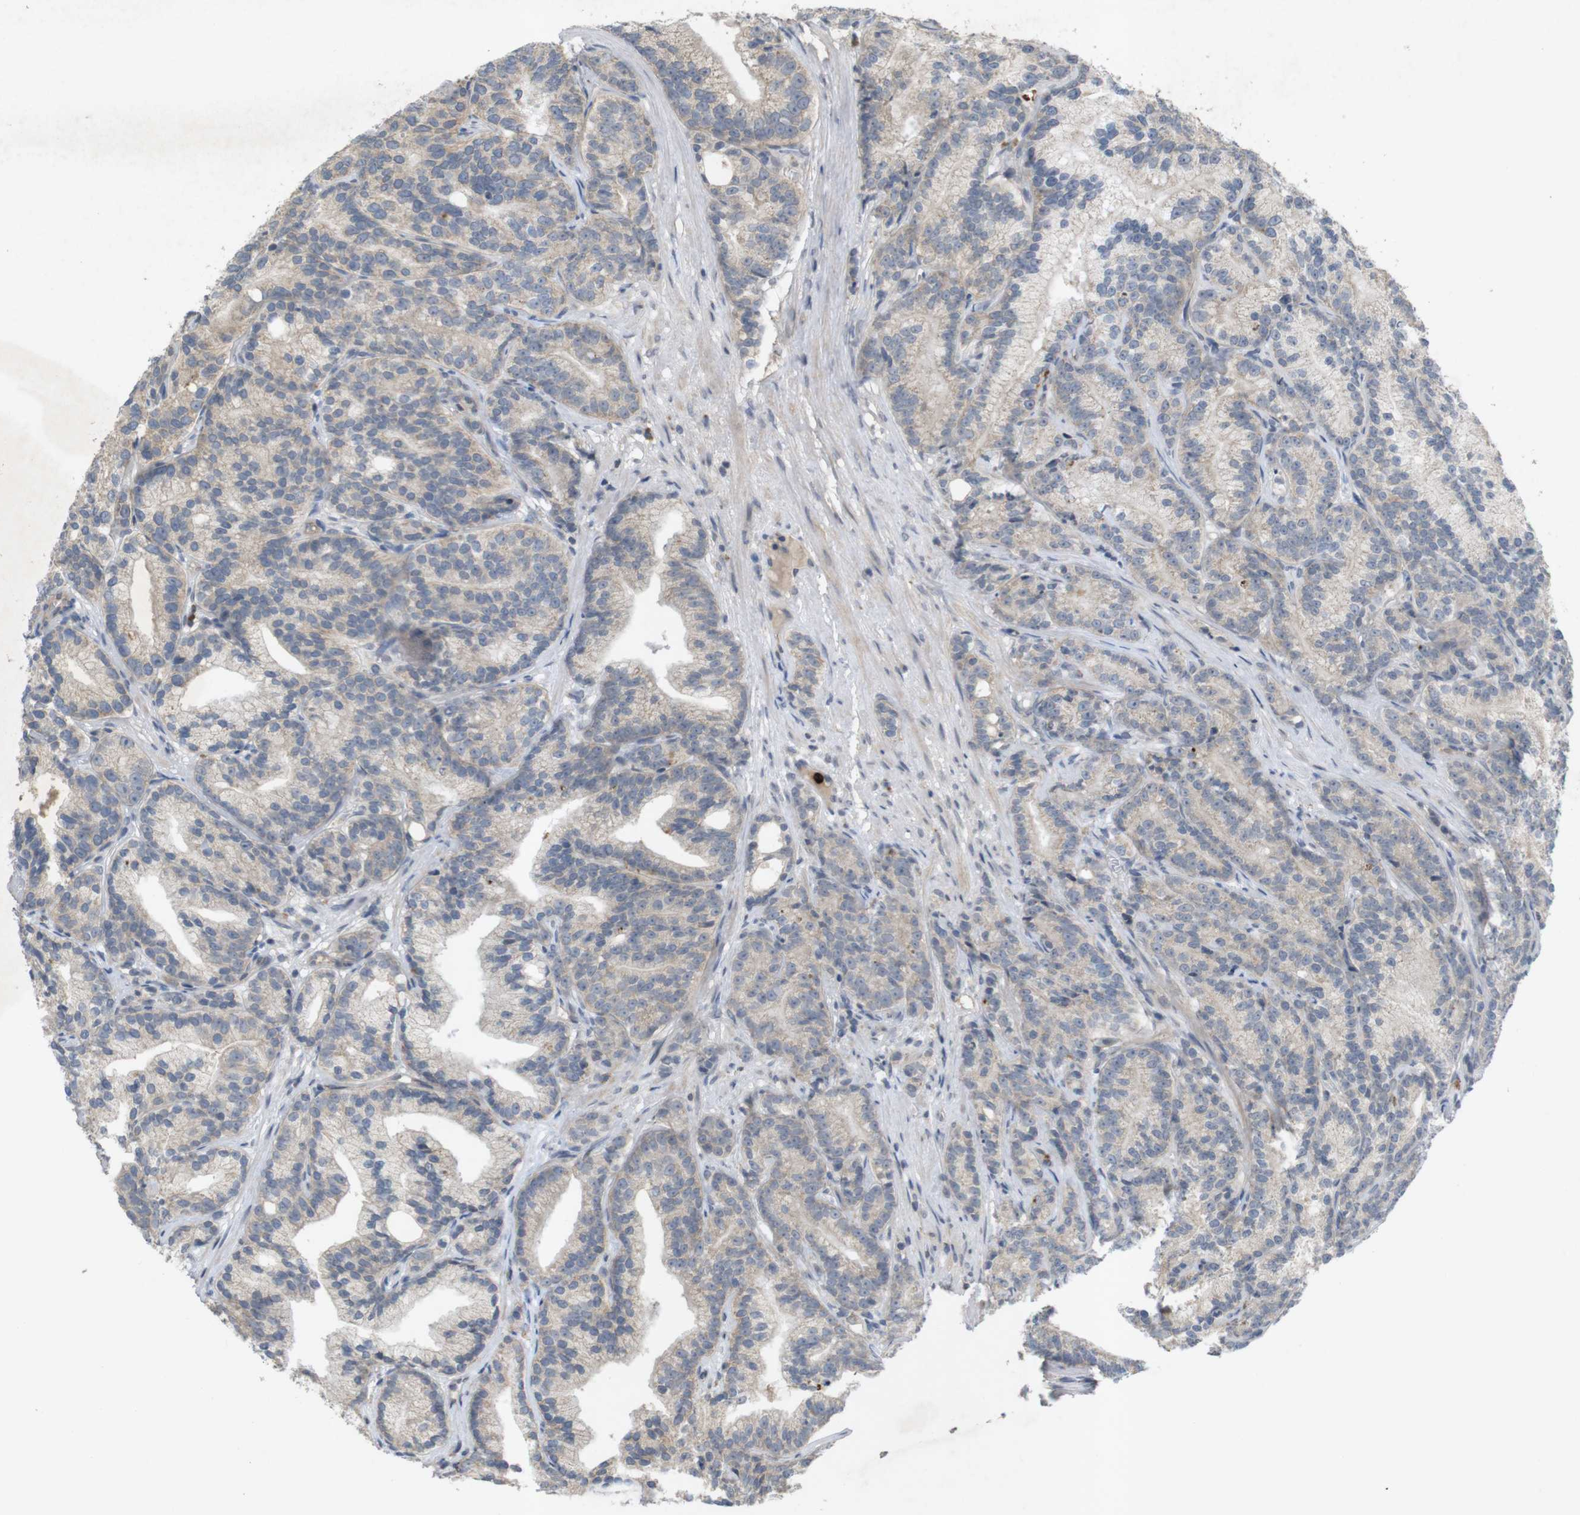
{"staining": {"intensity": "negative", "quantity": "none", "location": "none"}, "tissue": "prostate cancer", "cell_type": "Tumor cells", "image_type": "cancer", "snomed": [{"axis": "morphology", "description": "Adenocarcinoma, Low grade"}, {"axis": "topography", "description": "Prostate"}], "caption": "Immunohistochemistry of human prostate cancer (adenocarcinoma (low-grade)) shows no staining in tumor cells.", "gene": "TSPAN14", "patient": {"sex": "male", "age": 89}}